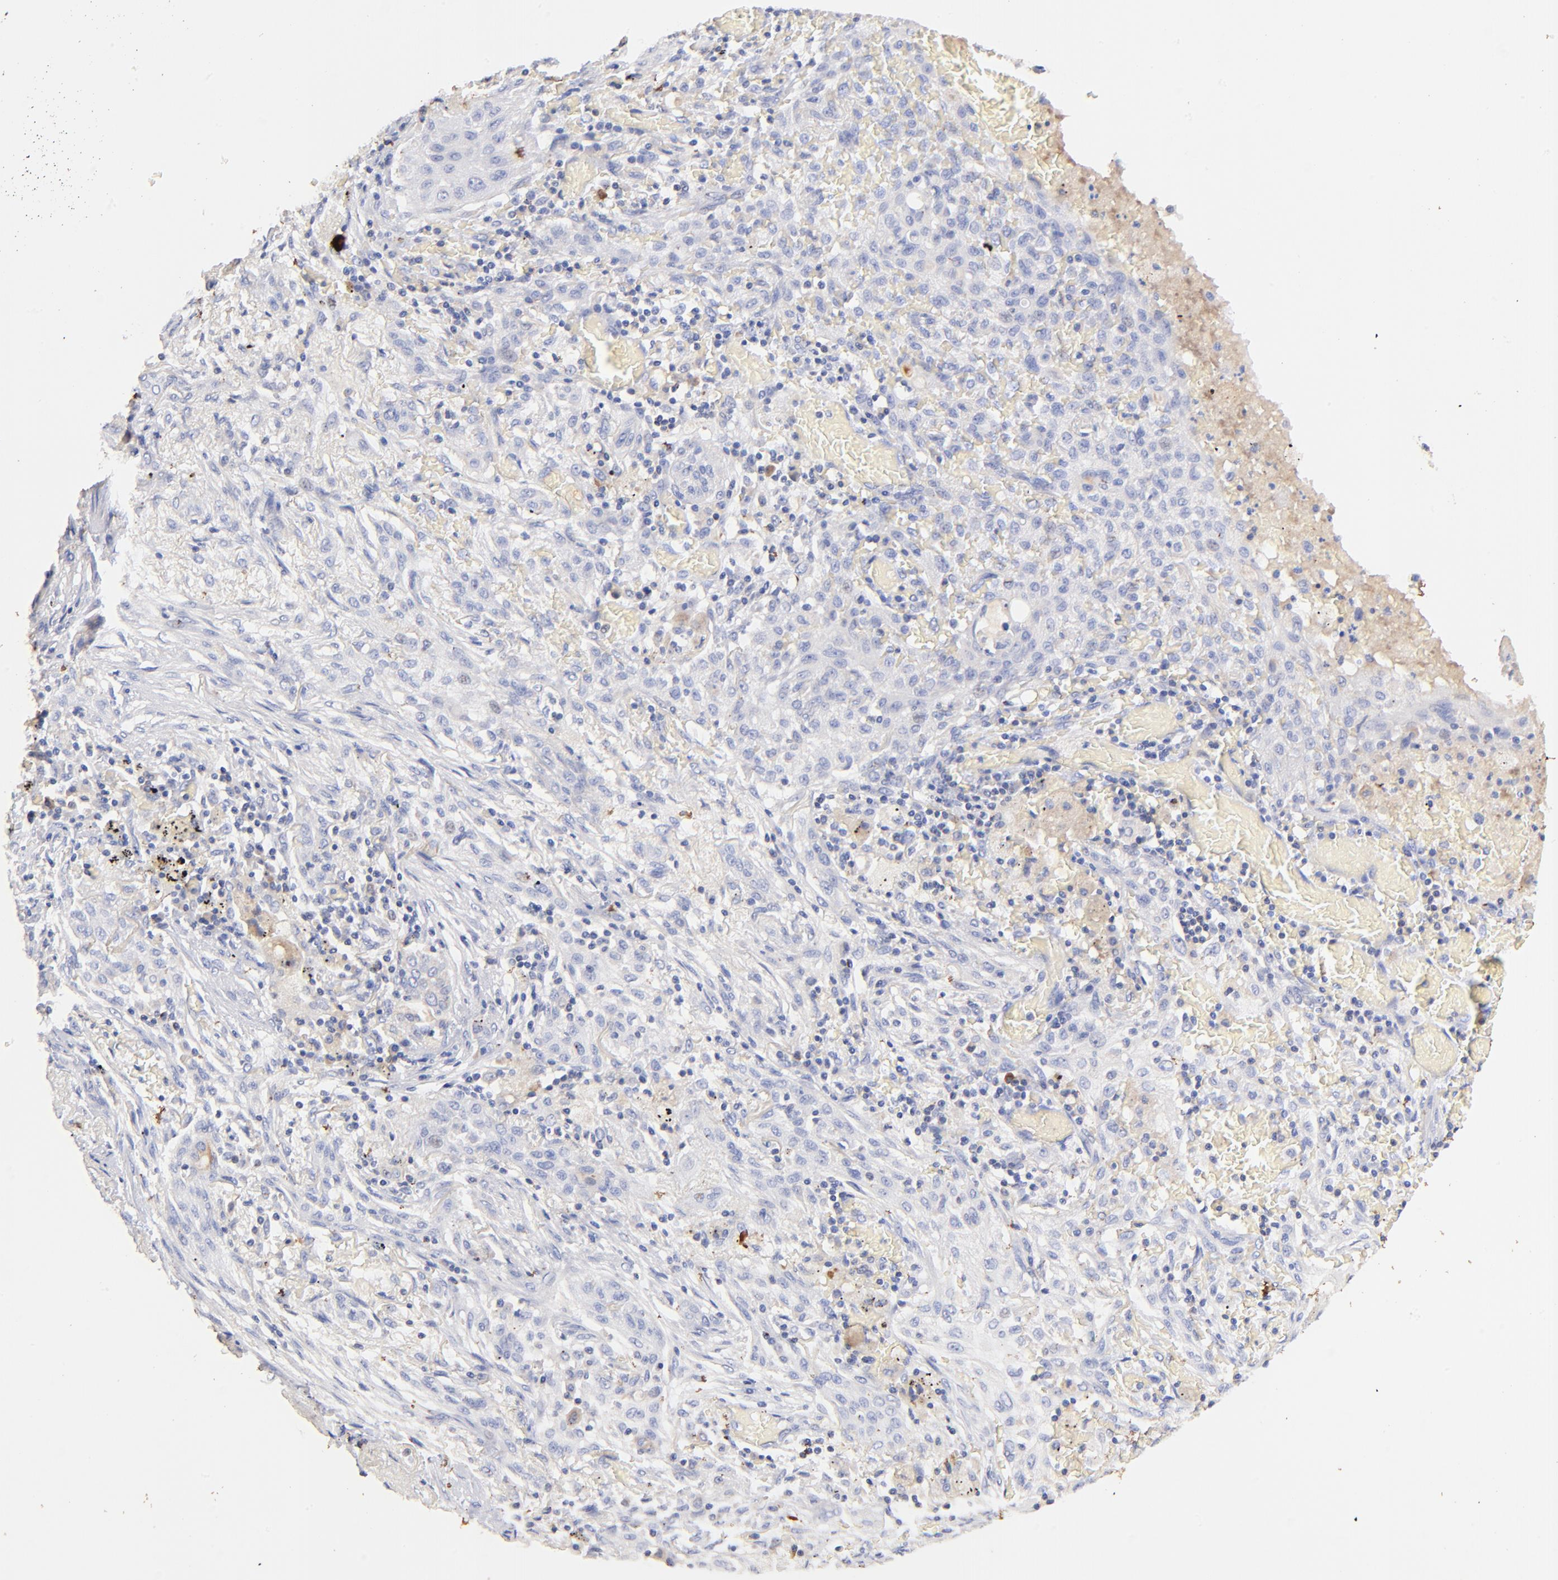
{"staining": {"intensity": "negative", "quantity": "none", "location": "none"}, "tissue": "lung cancer", "cell_type": "Tumor cells", "image_type": "cancer", "snomed": [{"axis": "morphology", "description": "Squamous cell carcinoma, NOS"}, {"axis": "topography", "description": "Lung"}], "caption": "Tumor cells show no significant expression in lung cancer.", "gene": "IGLV7-43", "patient": {"sex": "female", "age": 47}}